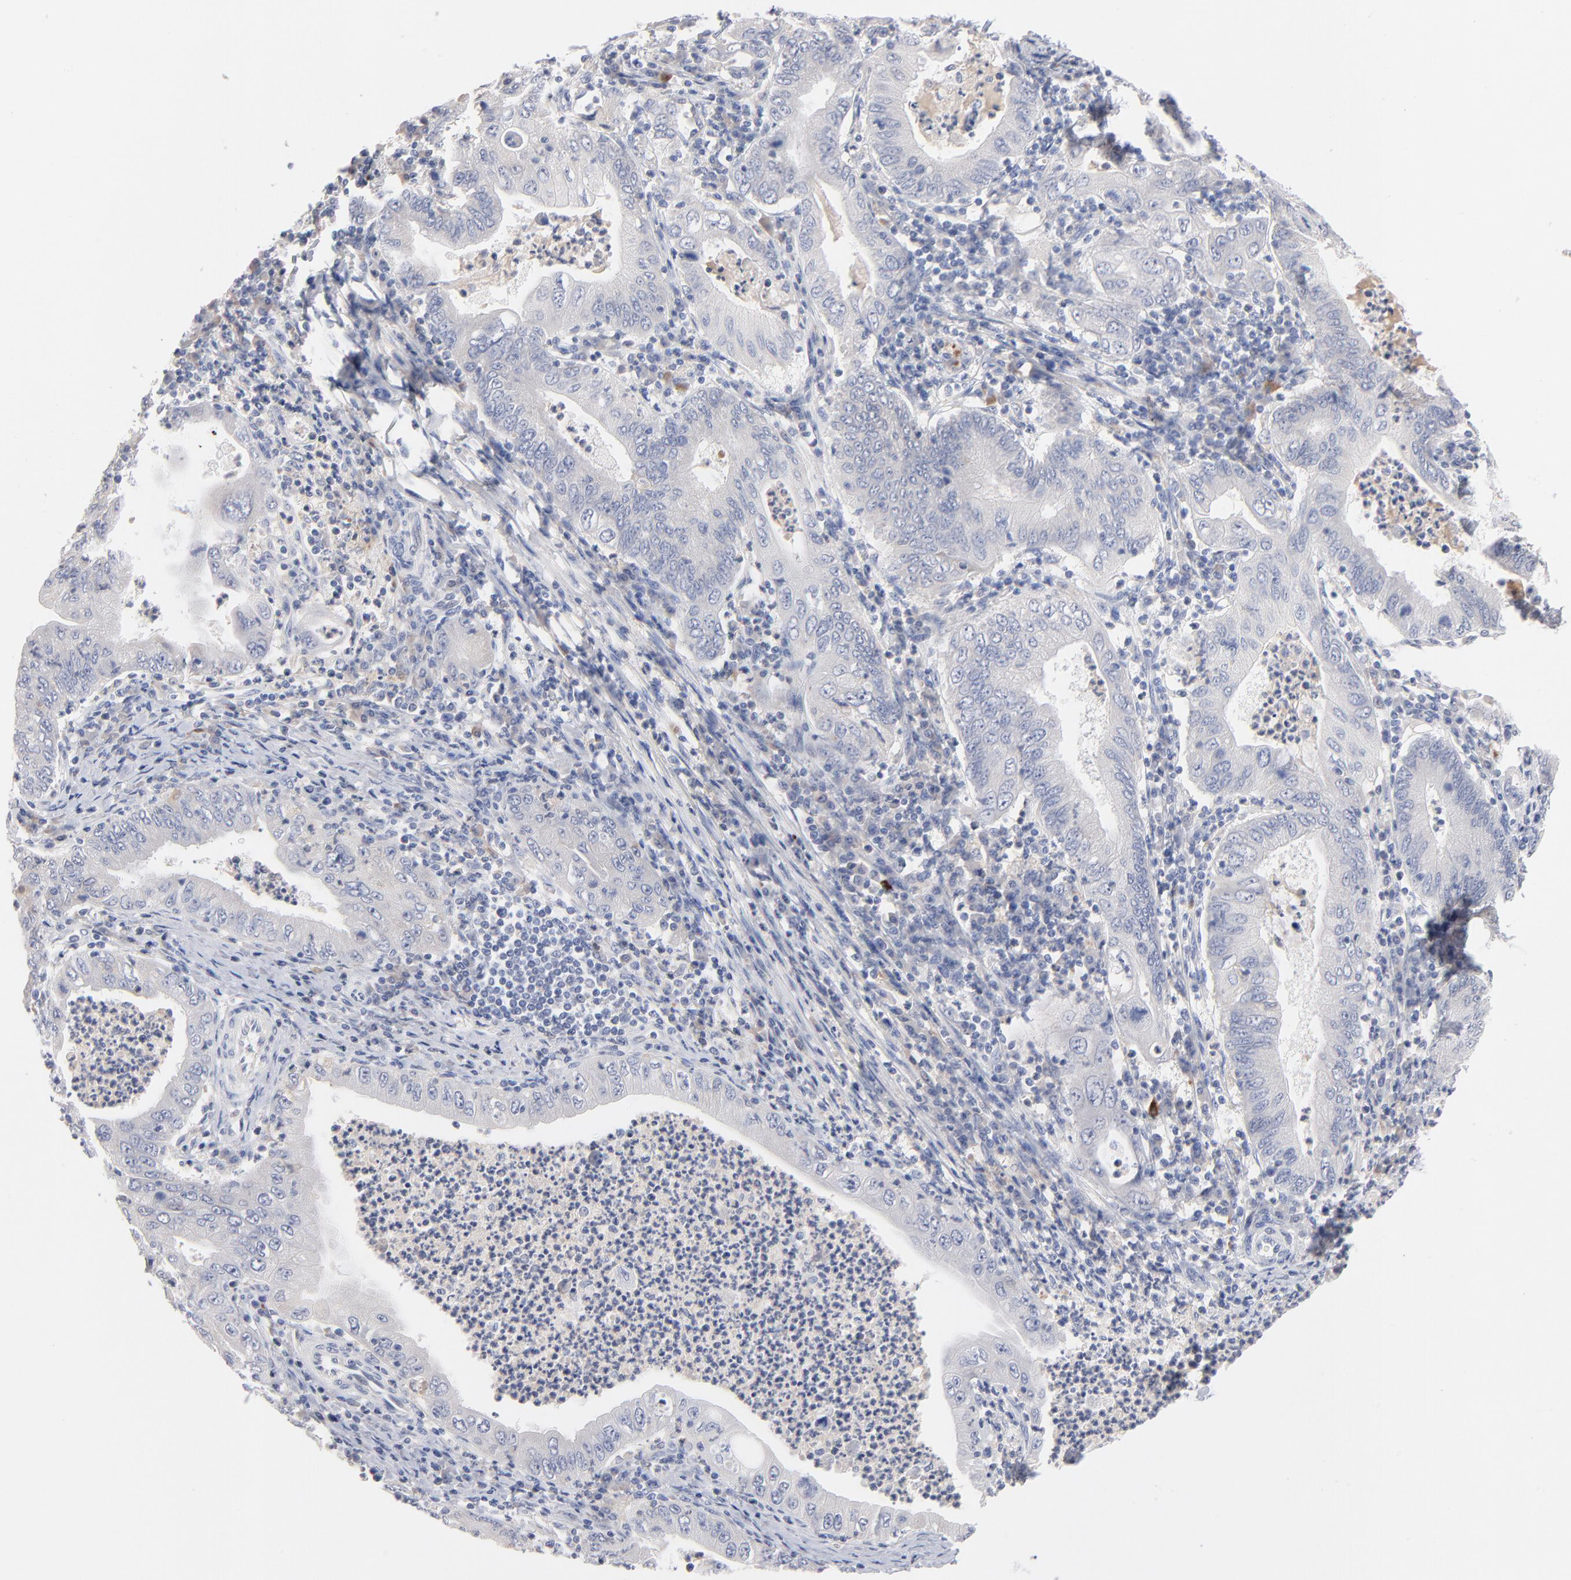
{"staining": {"intensity": "negative", "quantity": "none", "location": "none"}, "tissue": "stomach cancer", "cell_type": "Tumor cells", "image_type": "cancer", "snomed": [{"axis": "morphology", "description": "Normal tissue, NOS"}, {"axis": "morphology", "description": "Adenocarcinoma, NOS"}, {"axis": "topography", "description": "Esophagus"}, {"axis": "topography", "description": "Stomach, upper"}, {"axis": "topography", "description": "Peripheral nerve tissue"}], "caption": "Micrograph shows no protein staining in tumor cells of adenocarcinoma (stomach) tissue. (Immunohistochemistry (ihc), brightfield microscopy, high magnification).", "gene": "F12", "patient": {"sex": "male", "age": 62}}